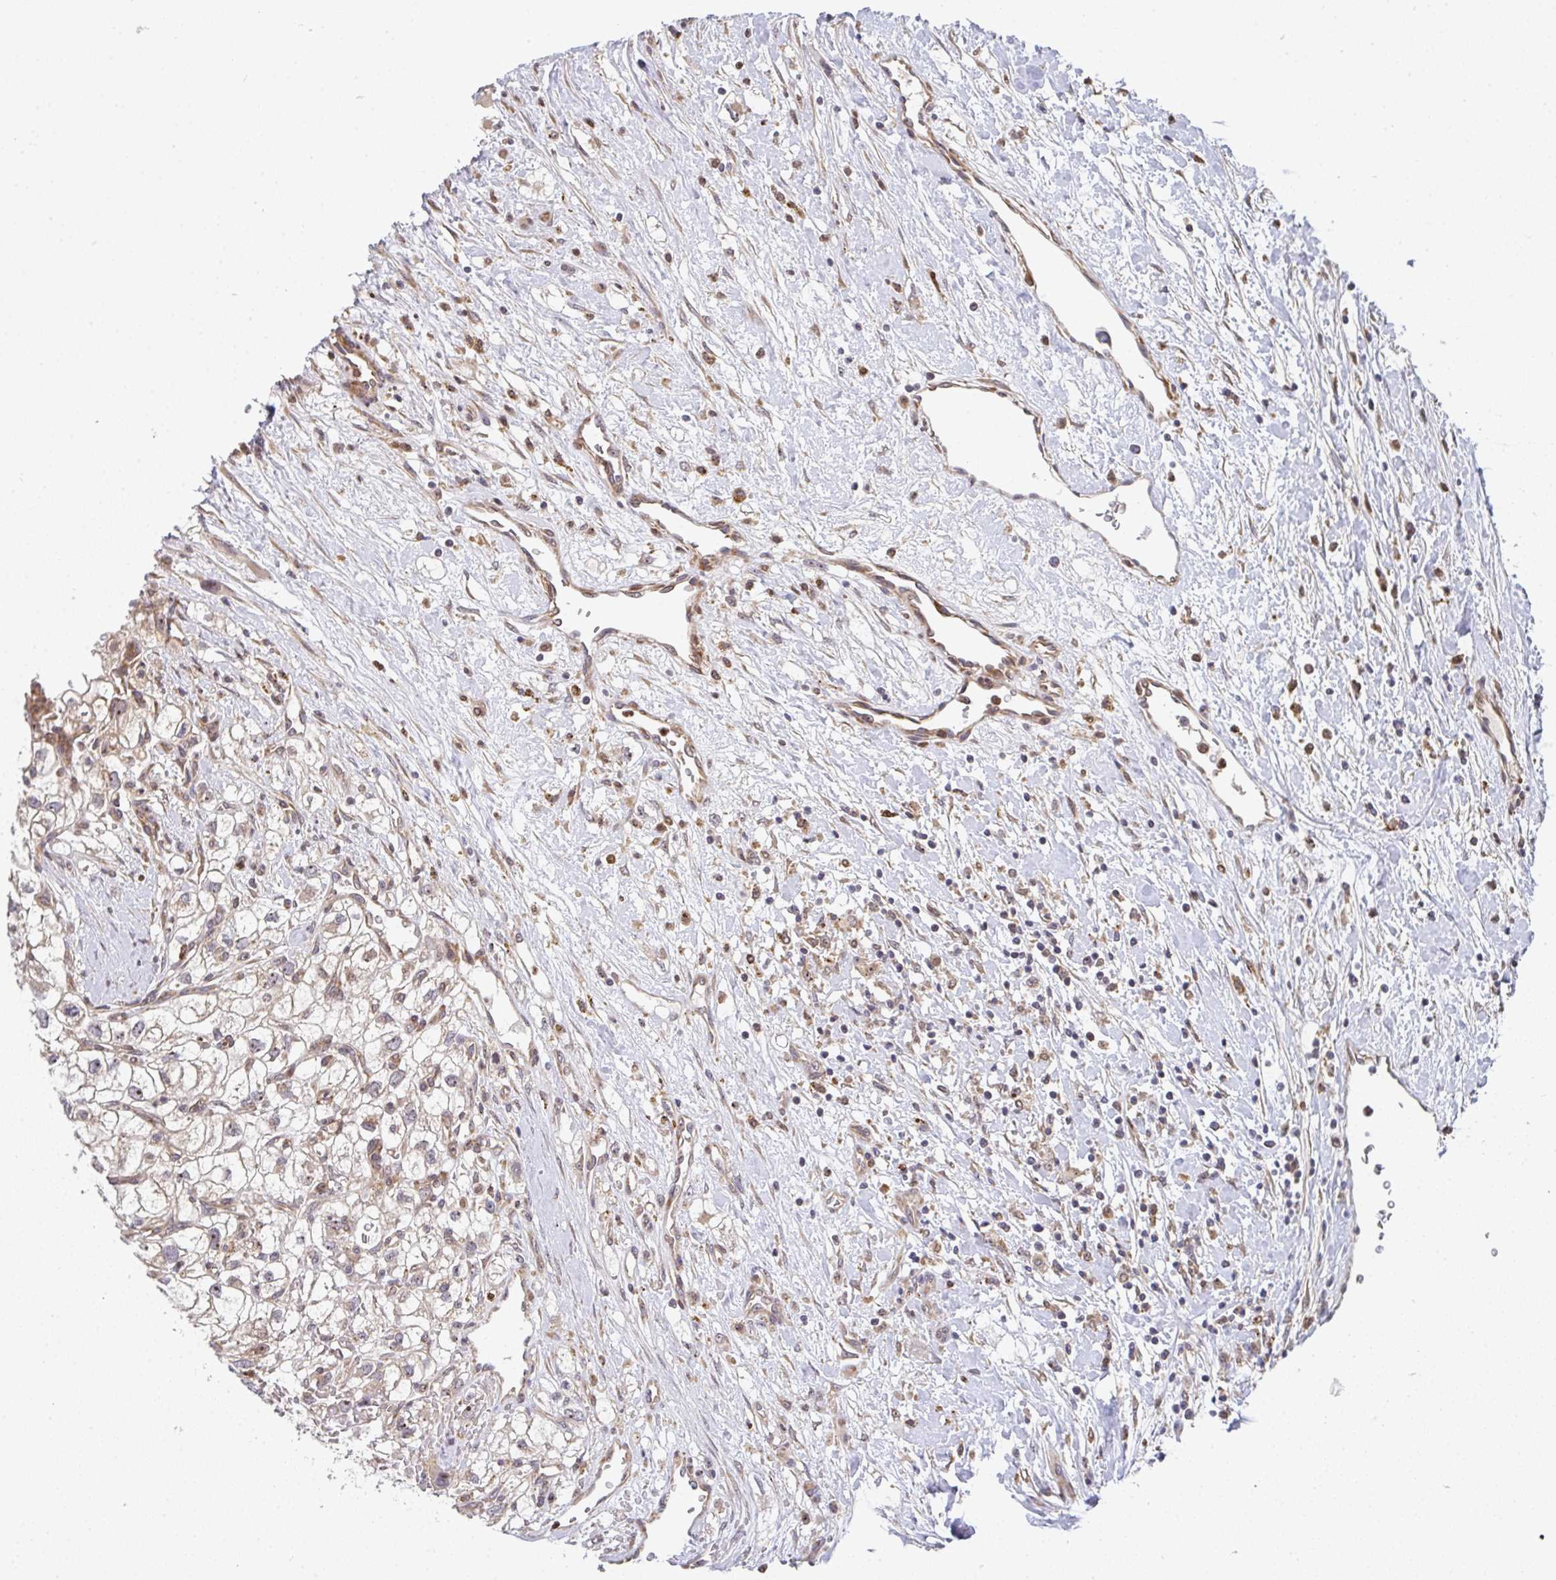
{"staining": {"intensity": "weak", "quantity": "<25%", "location": "cytoplasmic/membranous"}, "tissue": "renal cancer", "cell_type": "Tumor cells", "image_type": "cancer", "snomed": [{"axis": "morphology", "description": "Adenocarcinoma, NOS"}, {"axis": "topography", "description": "Kidney"}], "caption": "This is an IHC histopathology image of renal cancer (adenocarcinoma). There is no positivity in tumor cells.", "gene": "SIMC1", "patient": {"sex": "male", "age": 59}}